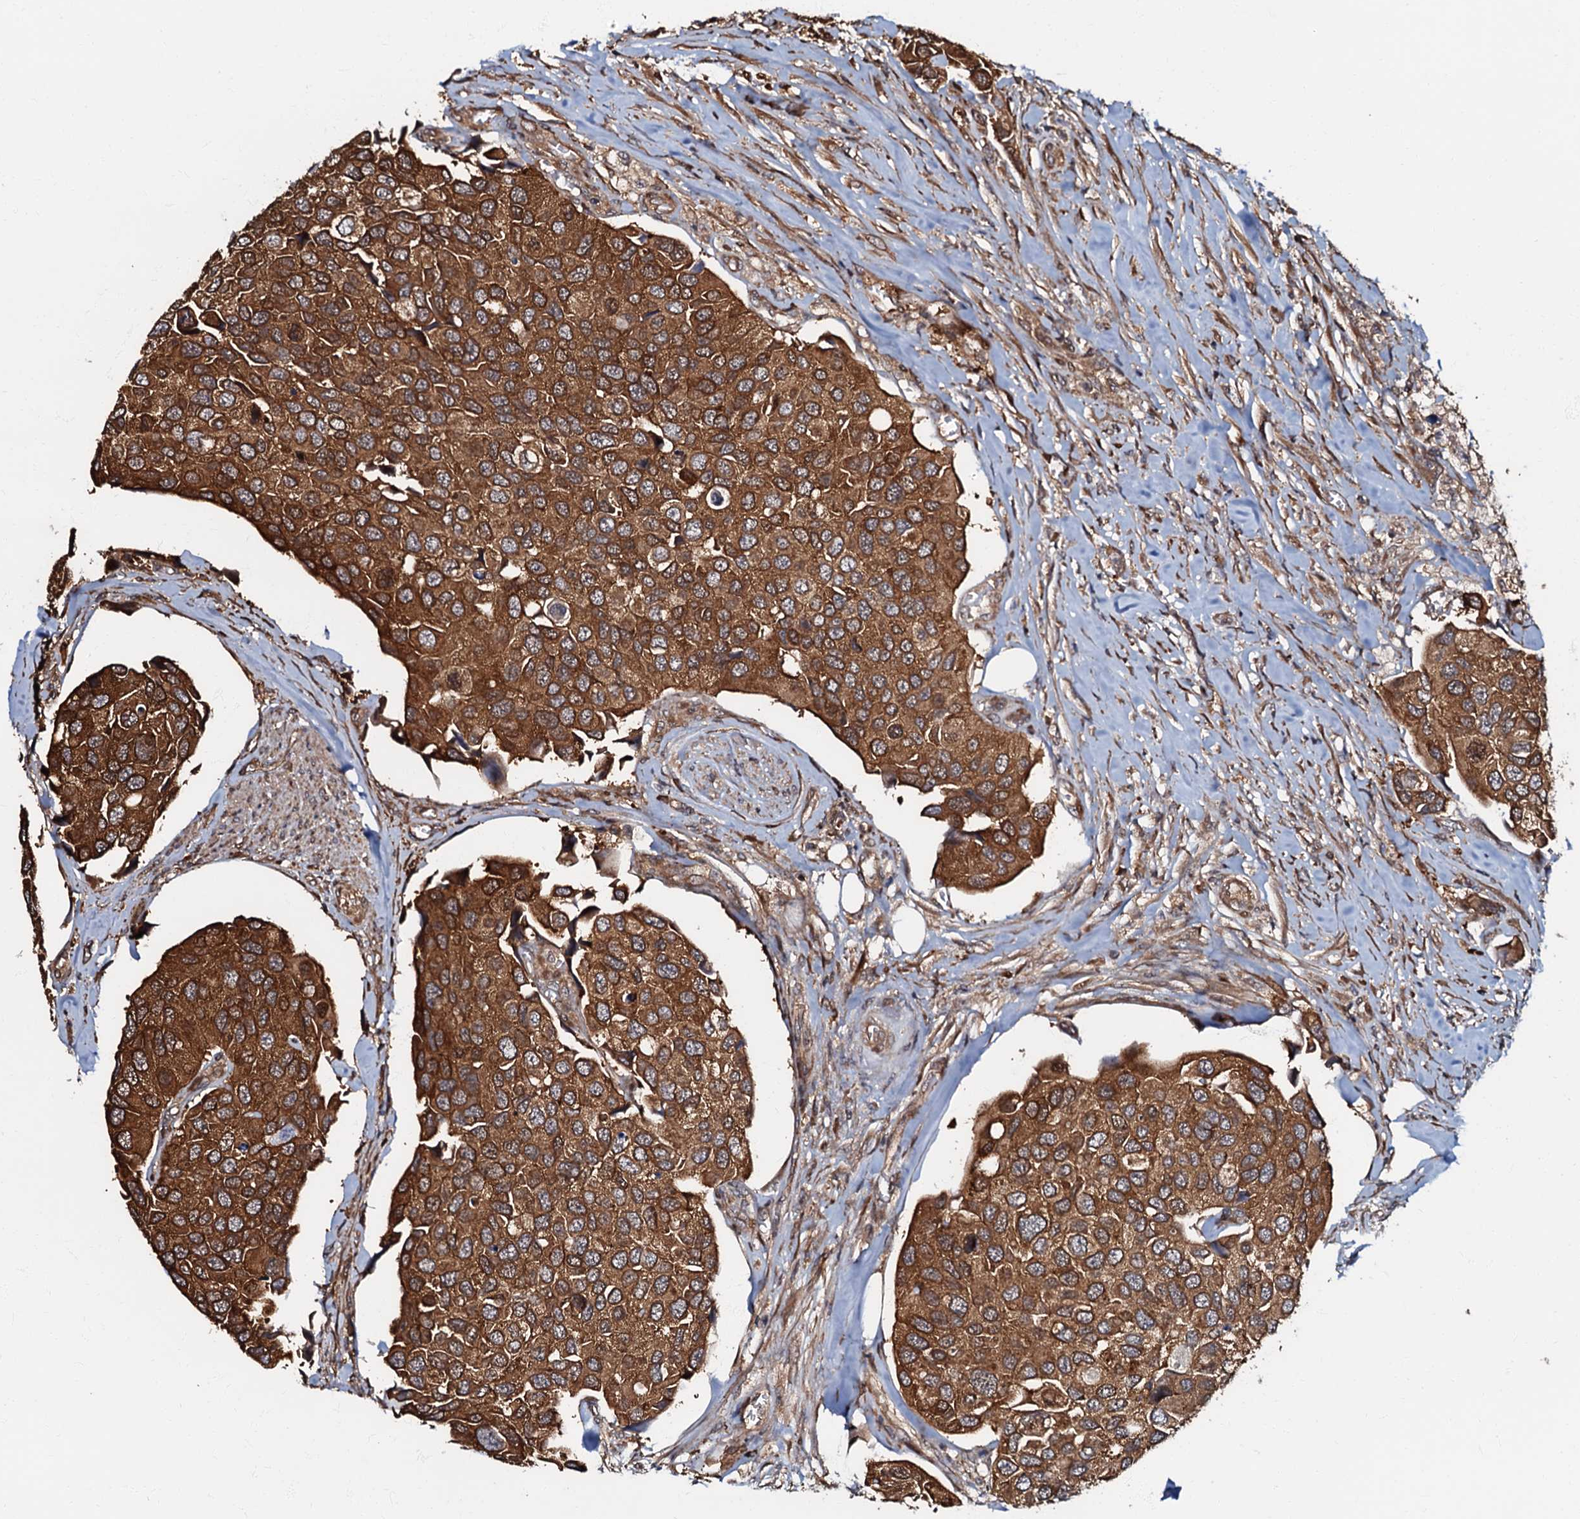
{"staining": {"intensity": "strong", "quantity": ">75%", "location": "cytoplasmic/membranous"}, "tissue": "urothelial cancer", "cell_type": "Tumor cells", "image_type": "cancer", "snomed": [{"axis": "morphology", "description": "Urothelial carcinoma, High grade"}, {"axis": "topography", "description": "Urinary bladder"}], "caption": "Tumor cells display high levels of strong cytoplasmic/membranous staining in about >75% of cells in human high-grade urothelial carcinoma. (DAB (3,3'-diaminobenzidine) = brown stain, brightfield microscopy at high magnification).", "gene": "OSBP", "patient": {"sex": "male", "age": 74}}